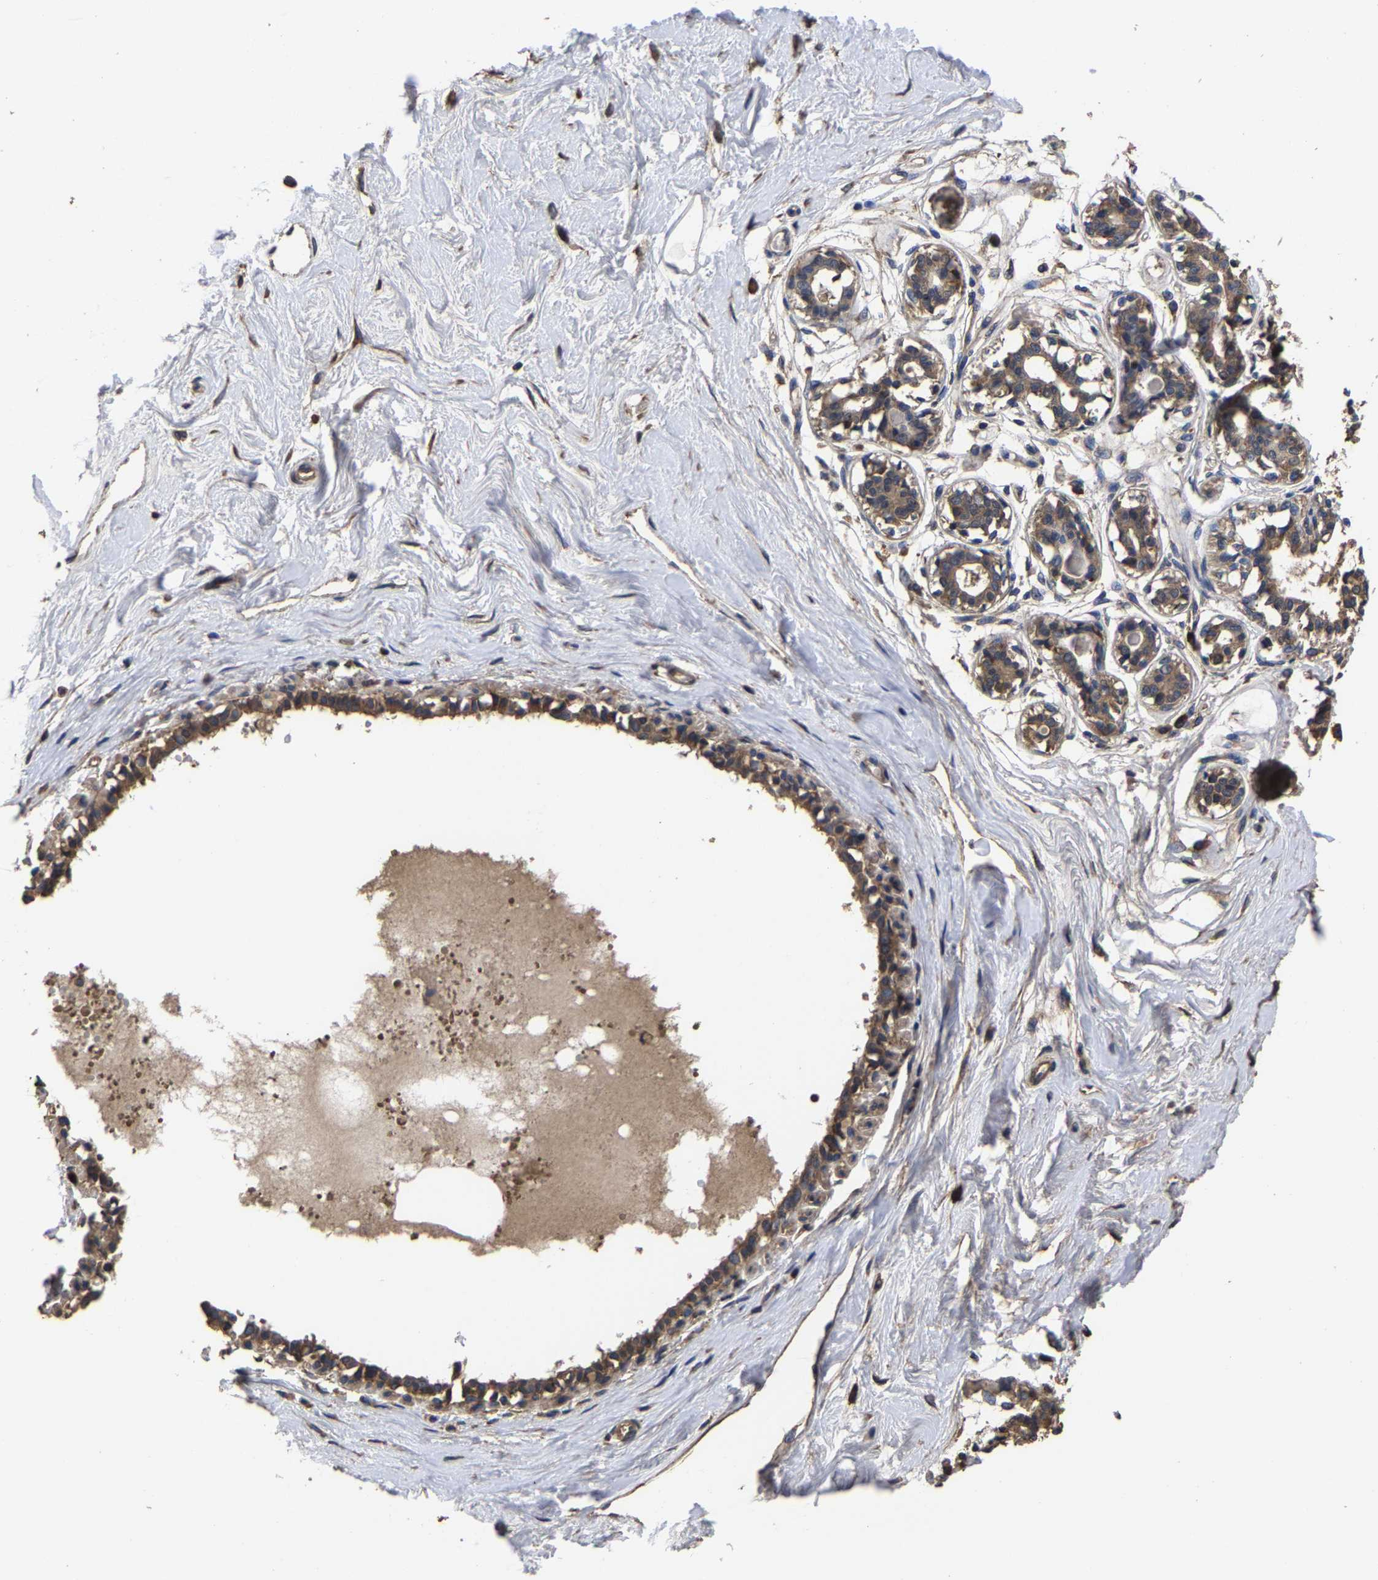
{"staining": {"intensity": "negative", "quantity": "none", "location": "none"}, "tissue": "breast", "cell_type": "Adipocytes", "image_type": "normal", "snomed": [{"axis": "morphology", "description": "Normal tissue, NOS"}, {"axis": "topography", "description": "Breast"}], "caption": "High power microscopy micrograph of an immunohistochemistry photomicrograph of normal breast, revealing no significant positivity in adipocytes.", "gene": "ITCH", "patient": {"sex": "female", "age": 45}}